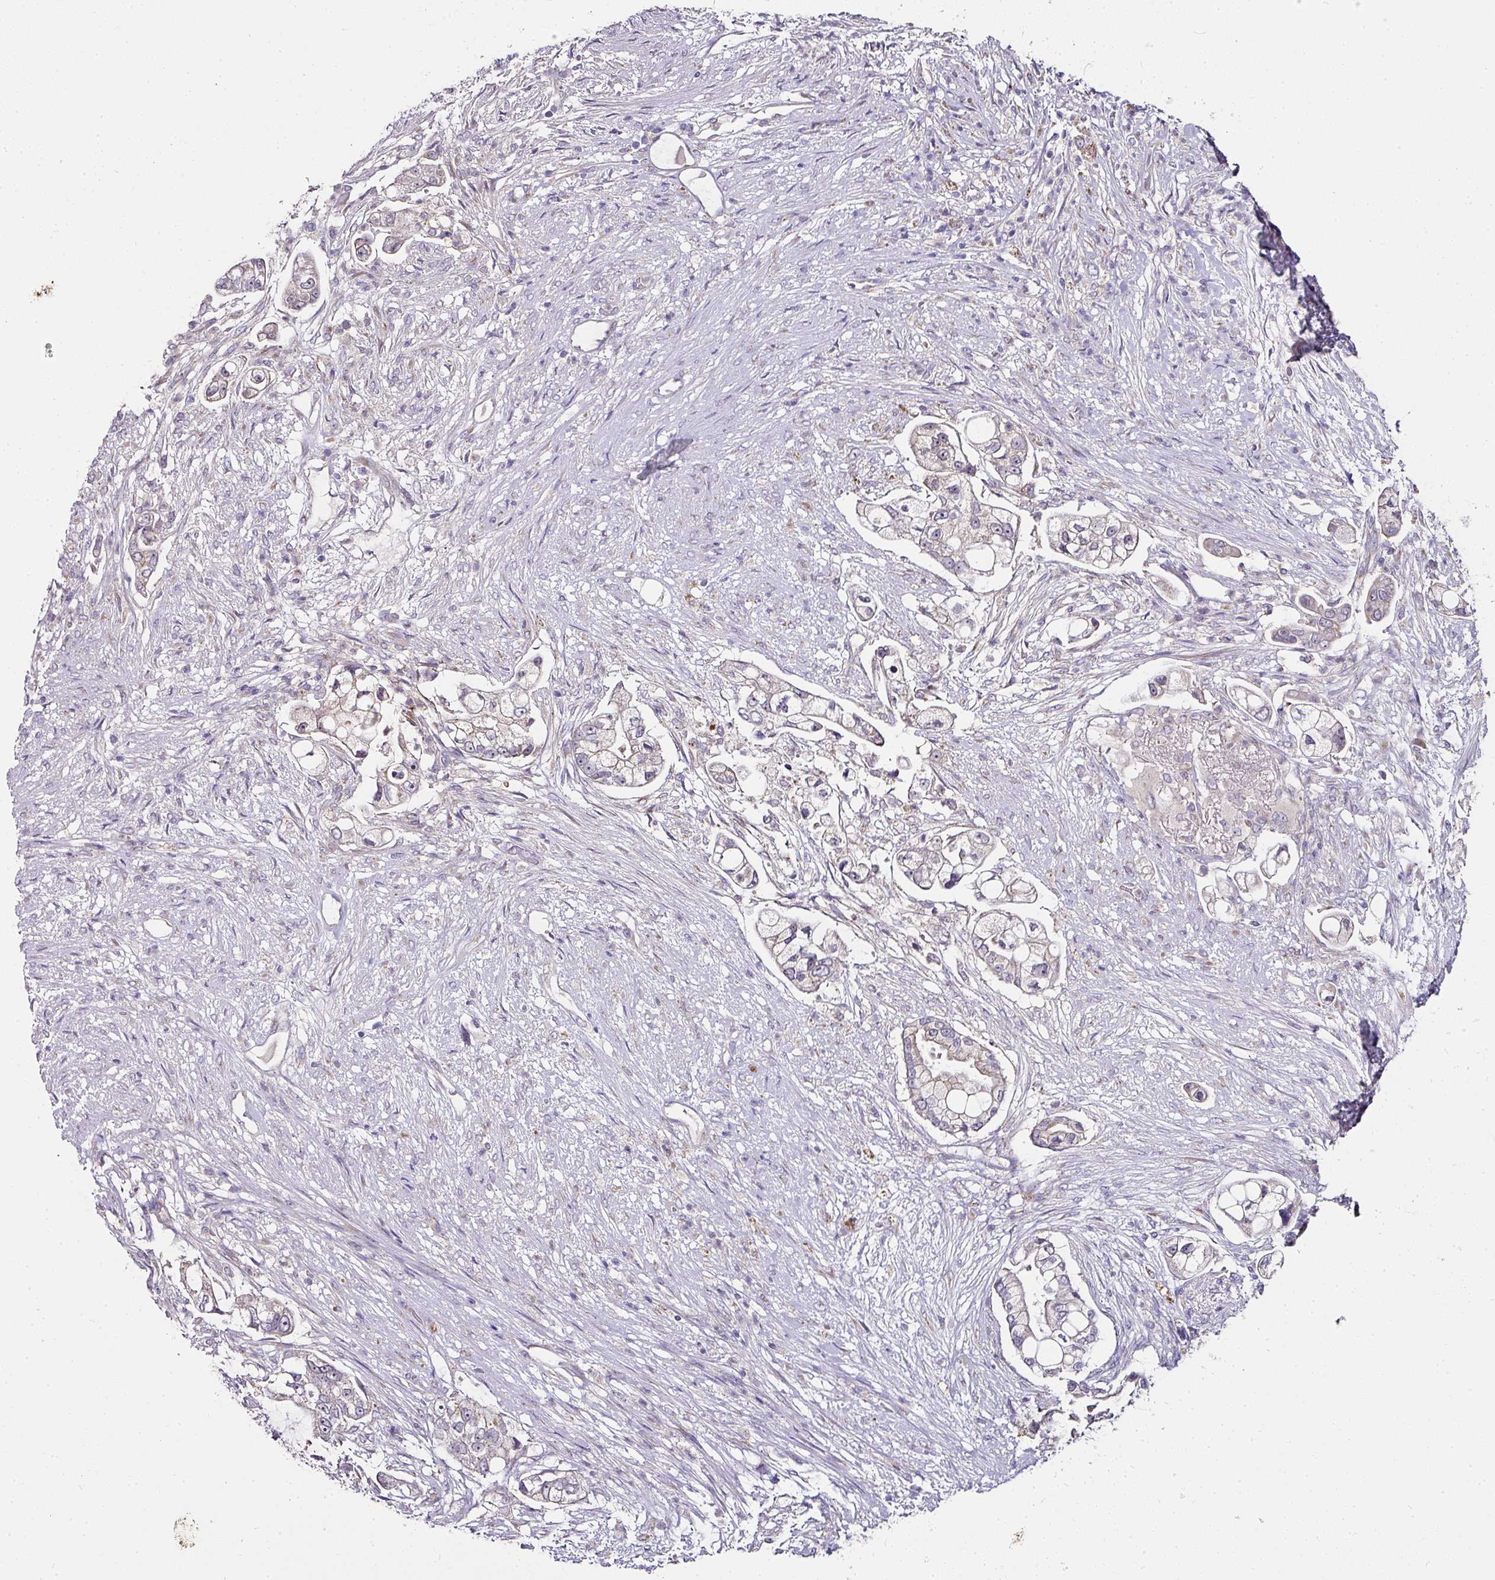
{"staining": {"intensity": "weak", "quantity": "<25%", "location": "cytoplasmic/membranous"}, "tissue": "pancreatic cancer", "cell_type": "Tumor cells", "image_type": "cancer", "snomed": [{"axis": "morphology", "description": "Adenocarcinoma, NOS"}, {"axis": "topography", "description": "Pancreas"}], "caption": "Tumor cells show no significant protein staining in pancreatic cancer (adenocarcinoma). The staining was performed using DAB to visualize the protein expression in brown, while the nuclei were stained in blue with hematoxylin (Magnification: 20x).", "gene": "SKIC2", "patient": {"sex": "female", "age": 69}}